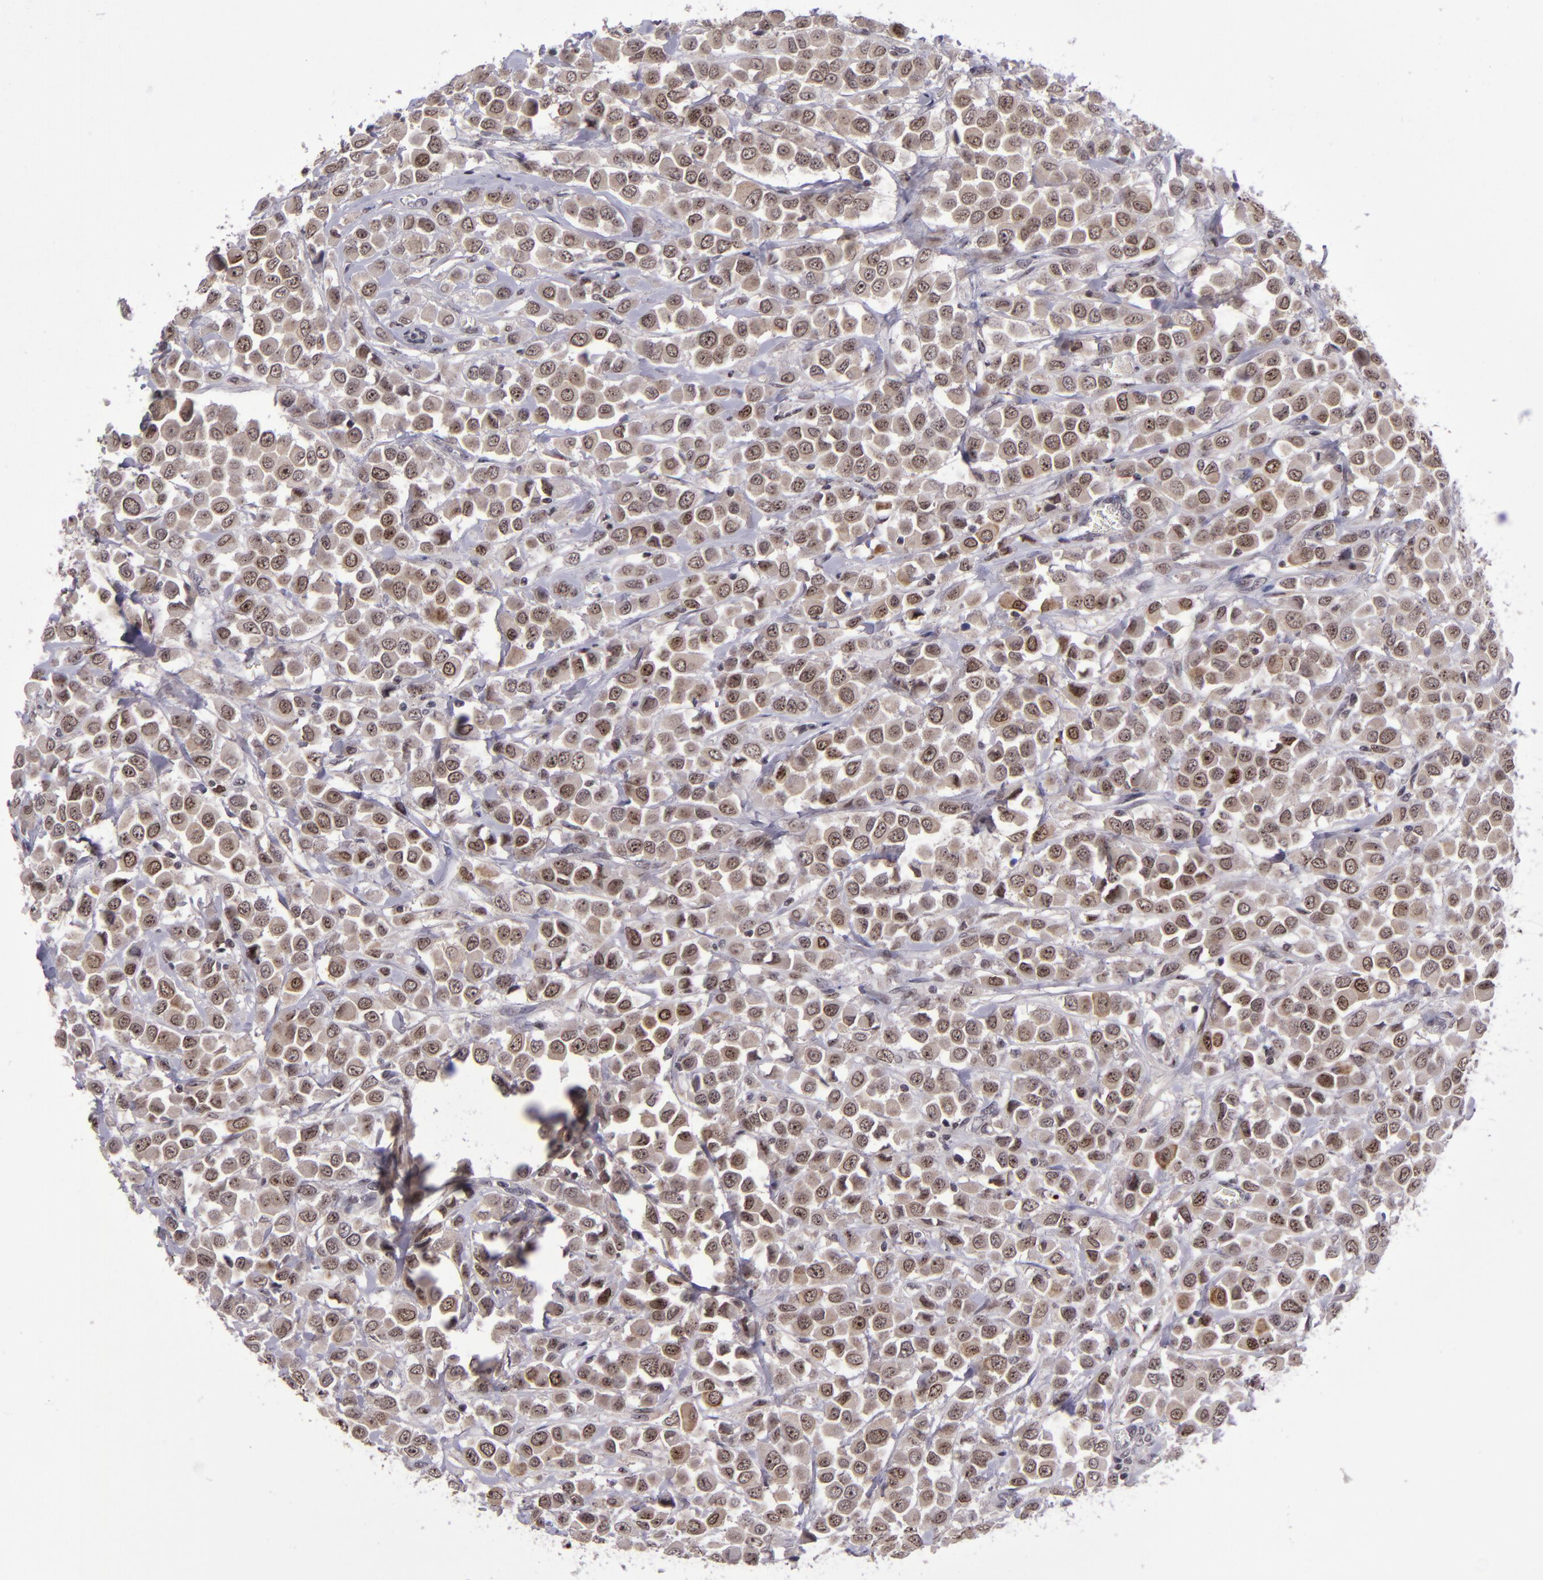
{"staining": {"intensity": "moderate", "quantity": ">75%", "location": "cytoplasmic/membranous,nuclear"}, "tissue": "breast cancer", "cell_type": "Tumor cells", "image_type": "cancer", "snomed": [{"axis": "morphology", "description": "Duct carcinoma"}, {"axis": "topography", "description": "Breast"}], "caption": "IHC staining of breast cancer (infiltrating ductal carcinoma), which reveals medium levels of moderate cytoplasmic/membranous and nuclear positivity in about >75% of tumor cells indicating moderate cytoplasmic/membranous and nuclear protein positivity. The staining was performed using DAB (3,3'-diaminobenzidine) (brown) for protein detection and nuclei were counterstained in hematoxylin (blue).", "gene": "PCNX4", "patient": {"sex": "female", "age": 61}}